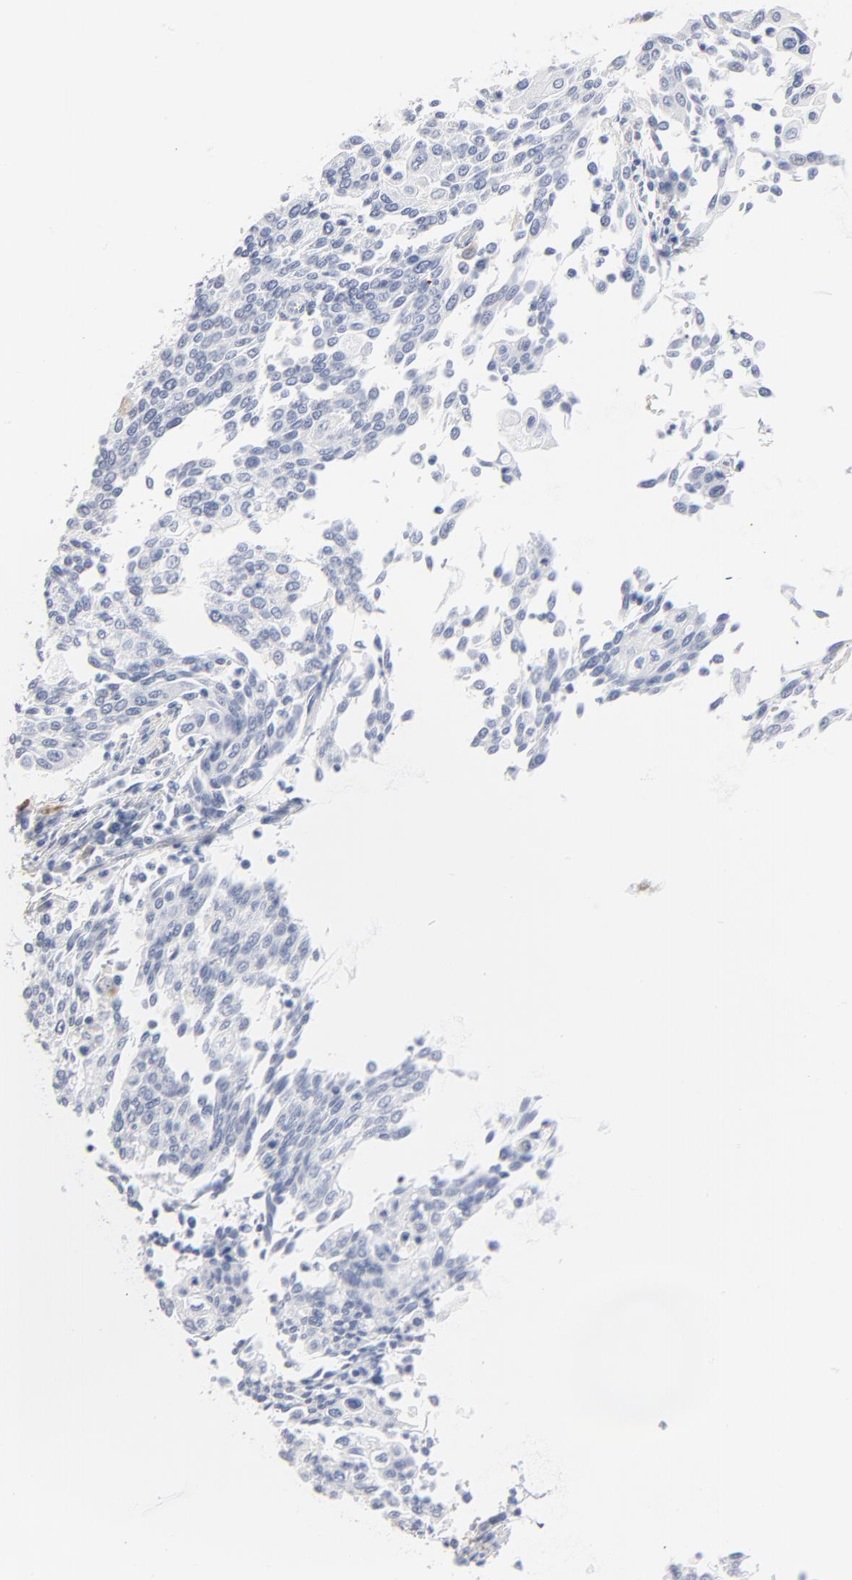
{"staining": {"intensity": "negative", "quantity": "none", "location": "none"}, "tissue": "cervical cancer", "cell_type": "Tumor cells", "image_type": "cancer", "snomed": [{"axis": "morphology", "description": "Squamous cell carcinoma, NOS"}, {"axis": "topography", "description": "Cervix"}], "caption": "Tumor cells show no significant protein positivity in cervical squamous cell carcinoma.", "gene": "LTBP2", "patient": {"sex": "female", "age": 40}}